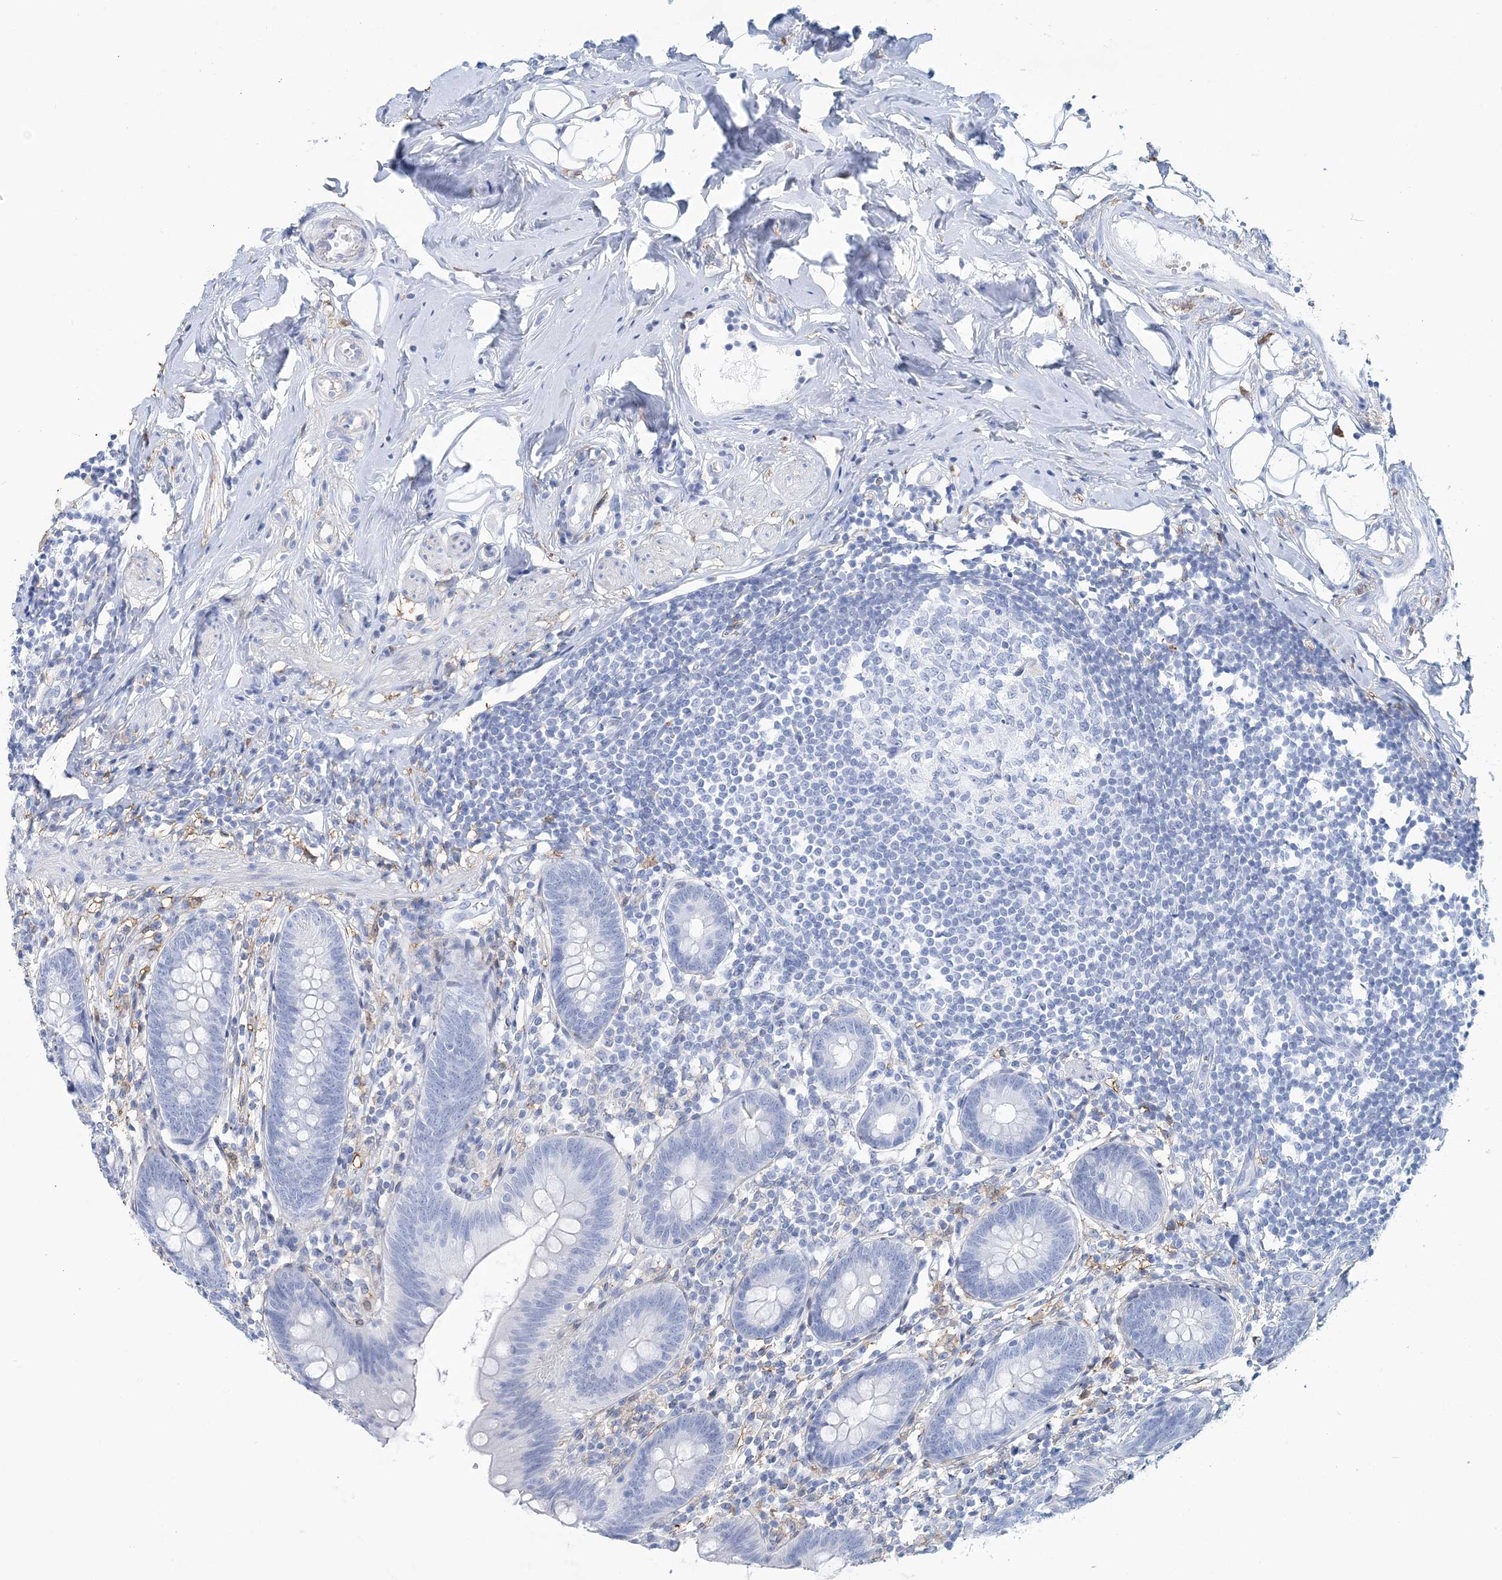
{"staining": {"intensity": "negative", "quantity": "none", "location": "none"}, "tissue": "appendix", "cell_type": "Glandular cells", "image_type": "normal", "snomed": [{"axis": "morphology", "description": "Normal tissue, NOS"}, {"axis": "topography", "description": "Appendix"}], "caption": "Glandular cells show no significant positivity in unremarkable appendix. (DAB (3,3'-diaminobenzidine) immunohistochemistry, high magnification).", "gene": "NKX6", "patient": {"sex": "female", "age": 62}}